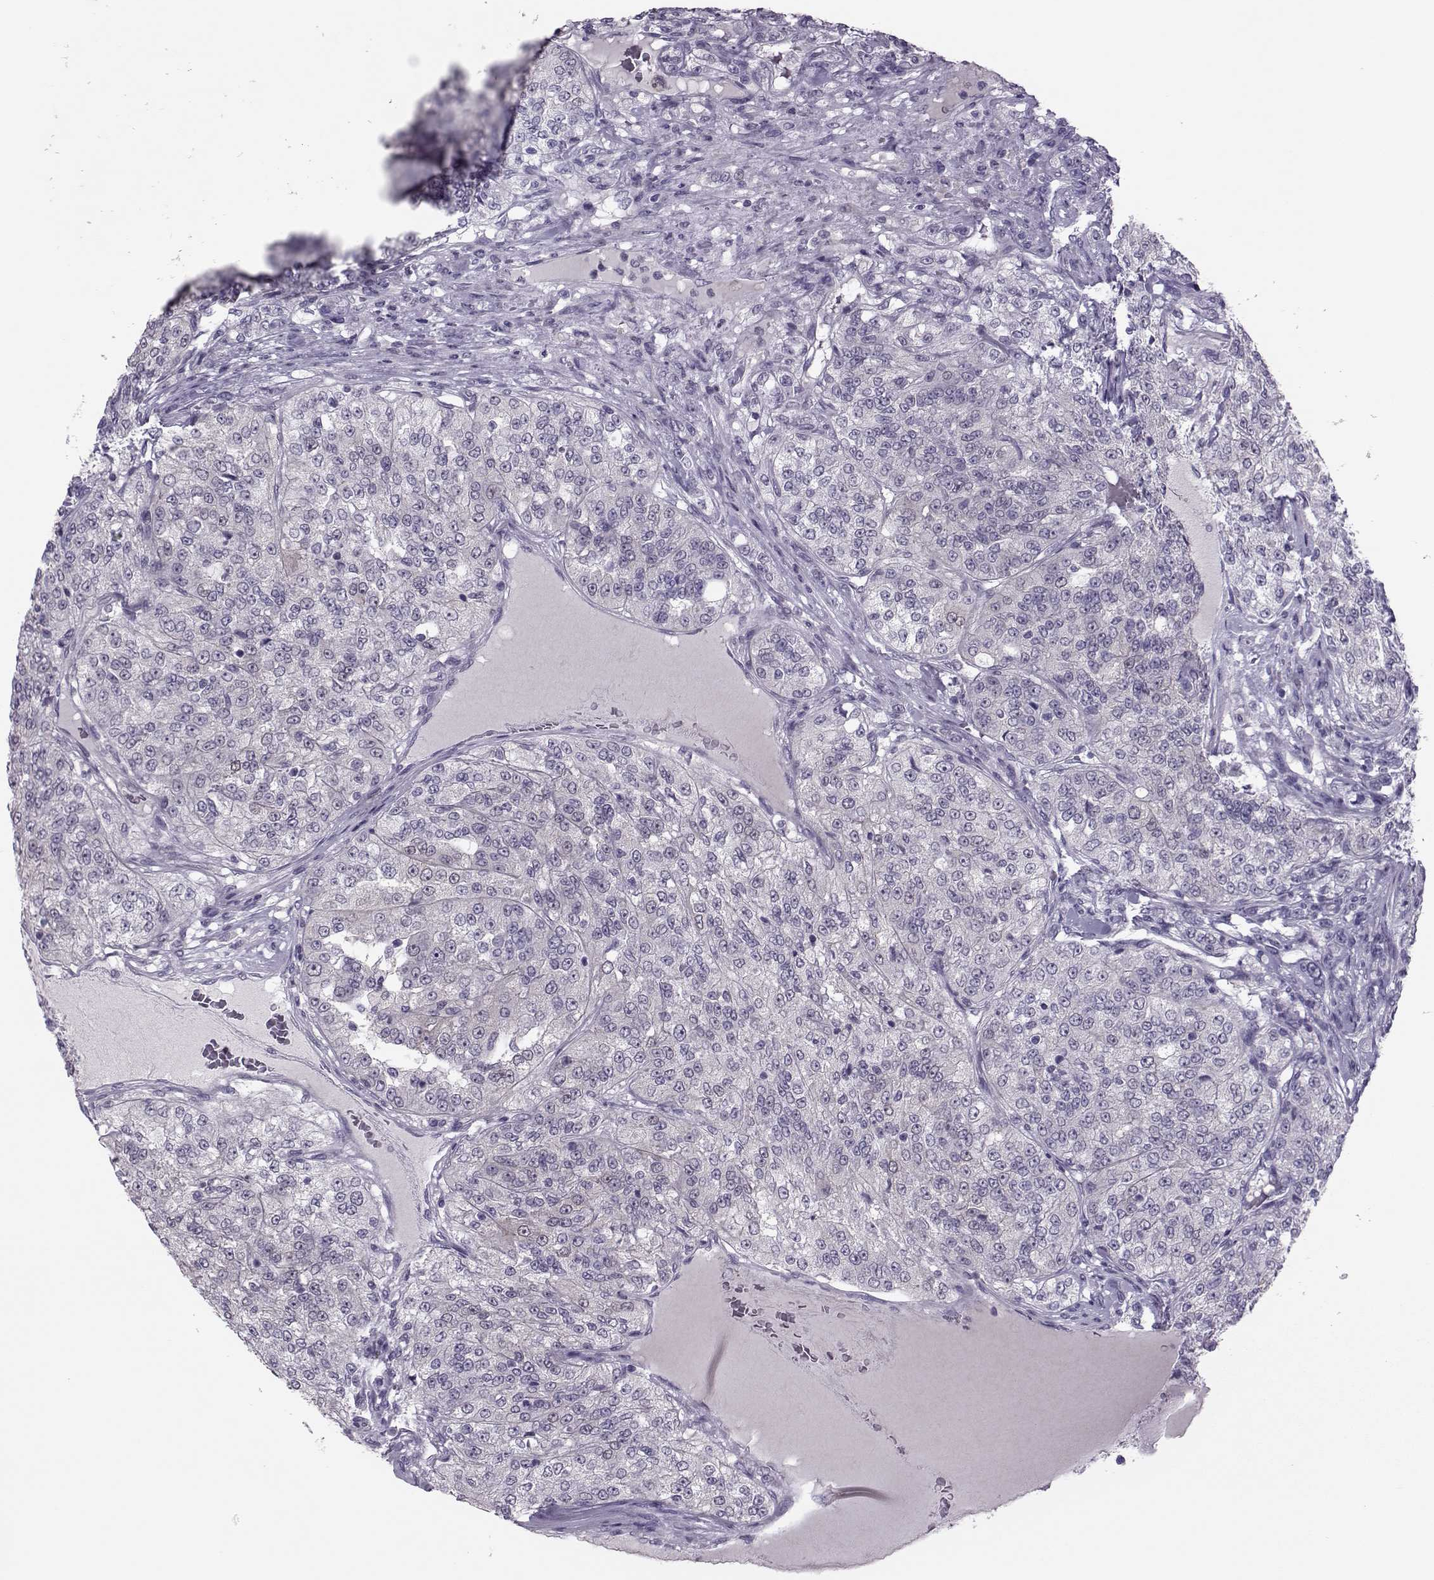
{"staining": {"intensity": "negative", "quantity": "none", "location": "none"}, "tissue": "renal cancer", "cell_type": "Tumor cells", "image_type": "cancer", "snomed": [{"axis": "morphology", "description": "Adenocarcinoma, NOS"}, {"axis": "topography", "description": "Kidney"}], "caption": "A photomicrograph of human renal cancer is negative for staining in tumor cells.", "gene": "ASRGL1", "patient": {"sex": "female", "age": 63}}